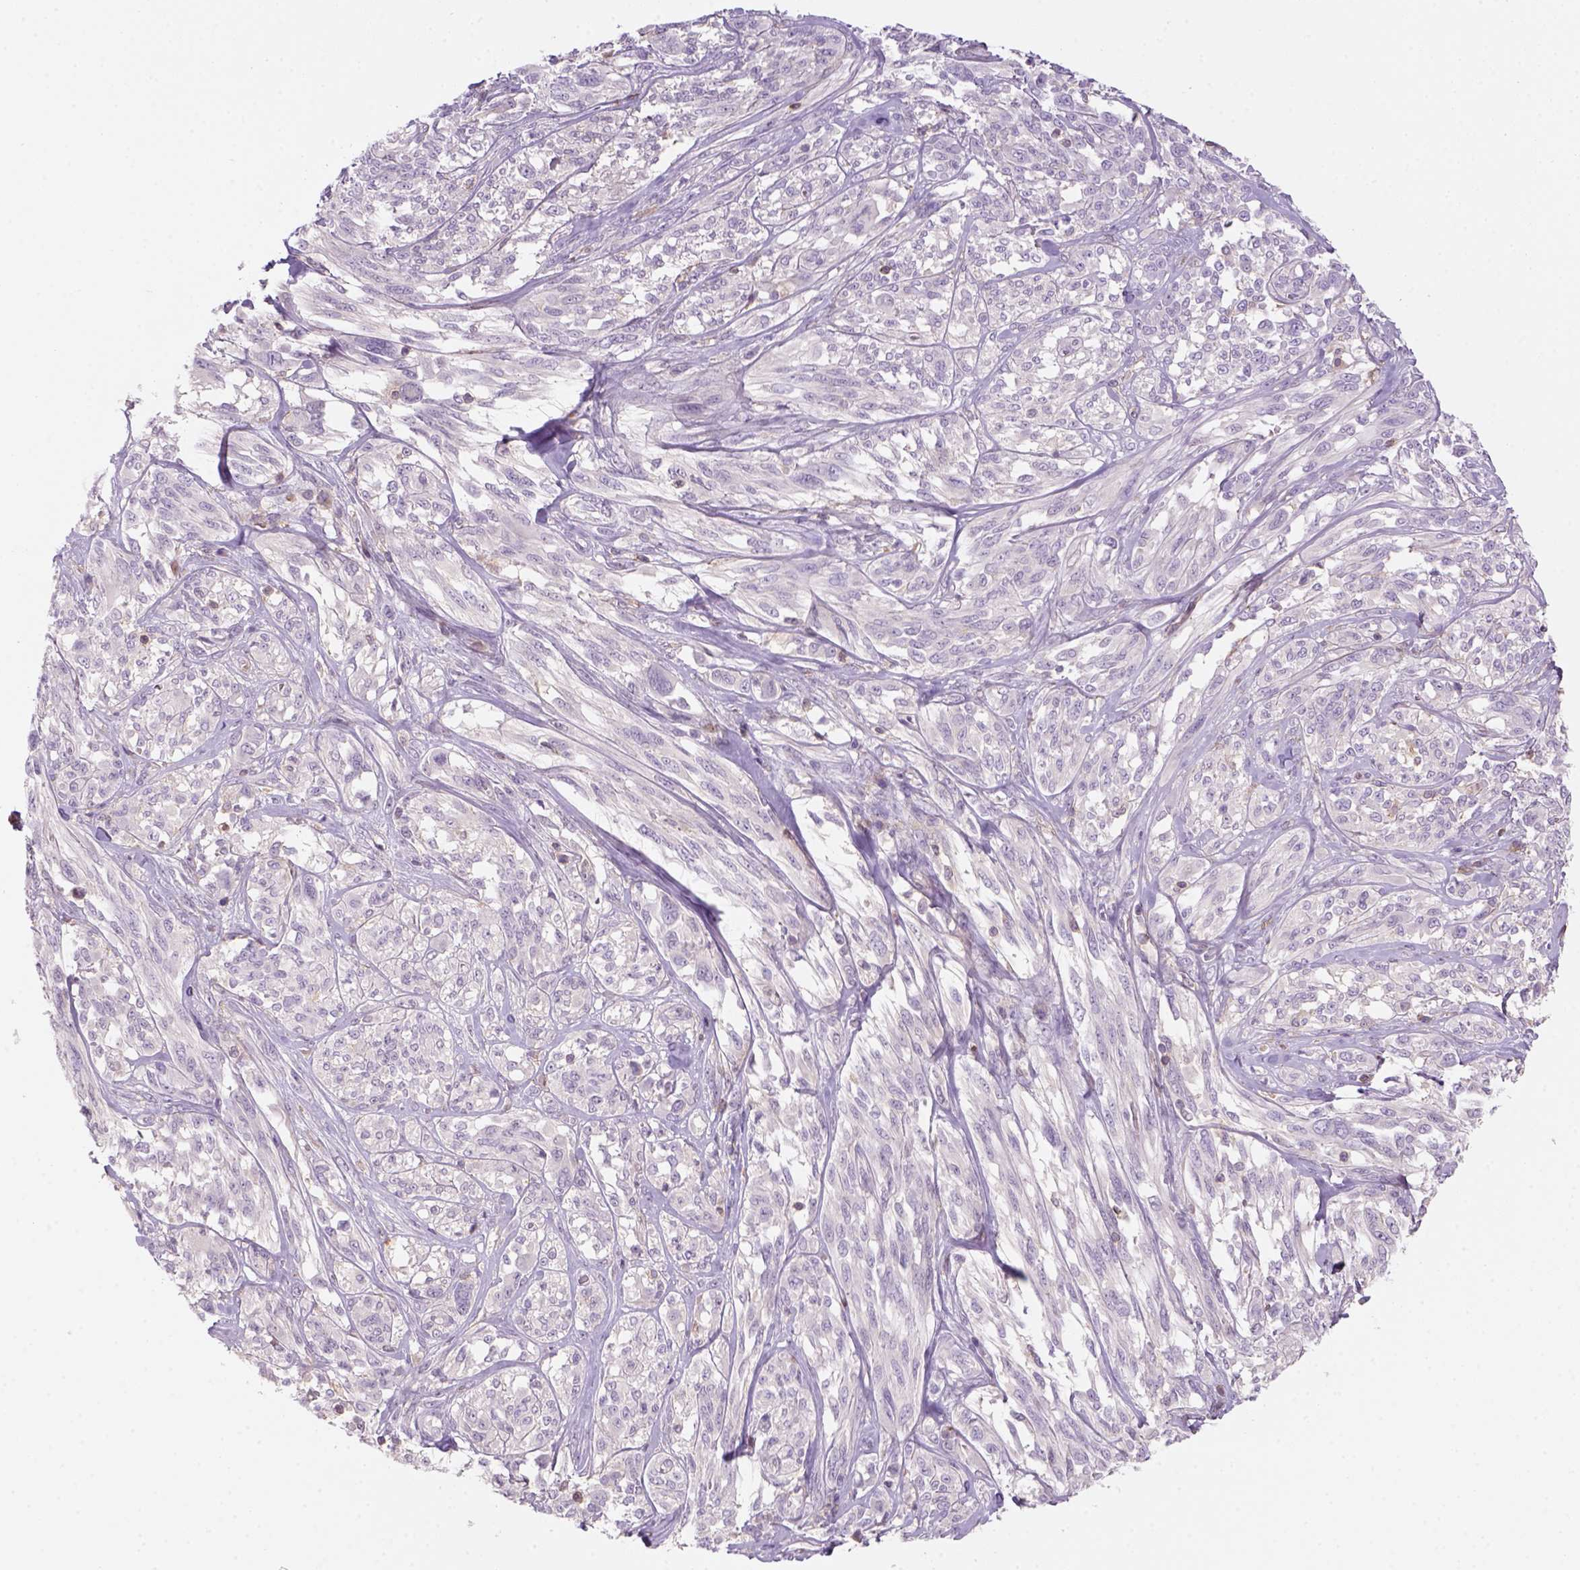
{"staining": {"intensity": "negative", "quantity": "none", "location": "none"}, "tissue": "melanoma", "cell_type": "Tumor cells", "image_type": "cancer", "snomed": [{"axis": "morphology", "description": "Malignant melanoma, NOS"}, {"axis": "topography", "description": "Skin"}], "caption": "This micrograph is of melanoma stained with IHC to label a protein in brown with the nuclei are counter-stained blue. There is no positivity in tumor cells. (Stains: DAB IHC with hematoxylin counter stain, Microscopy: brightfield microscopy at high magnification).", "gene": "GOT1", "patient": {"sex": "female", "age": 91}}